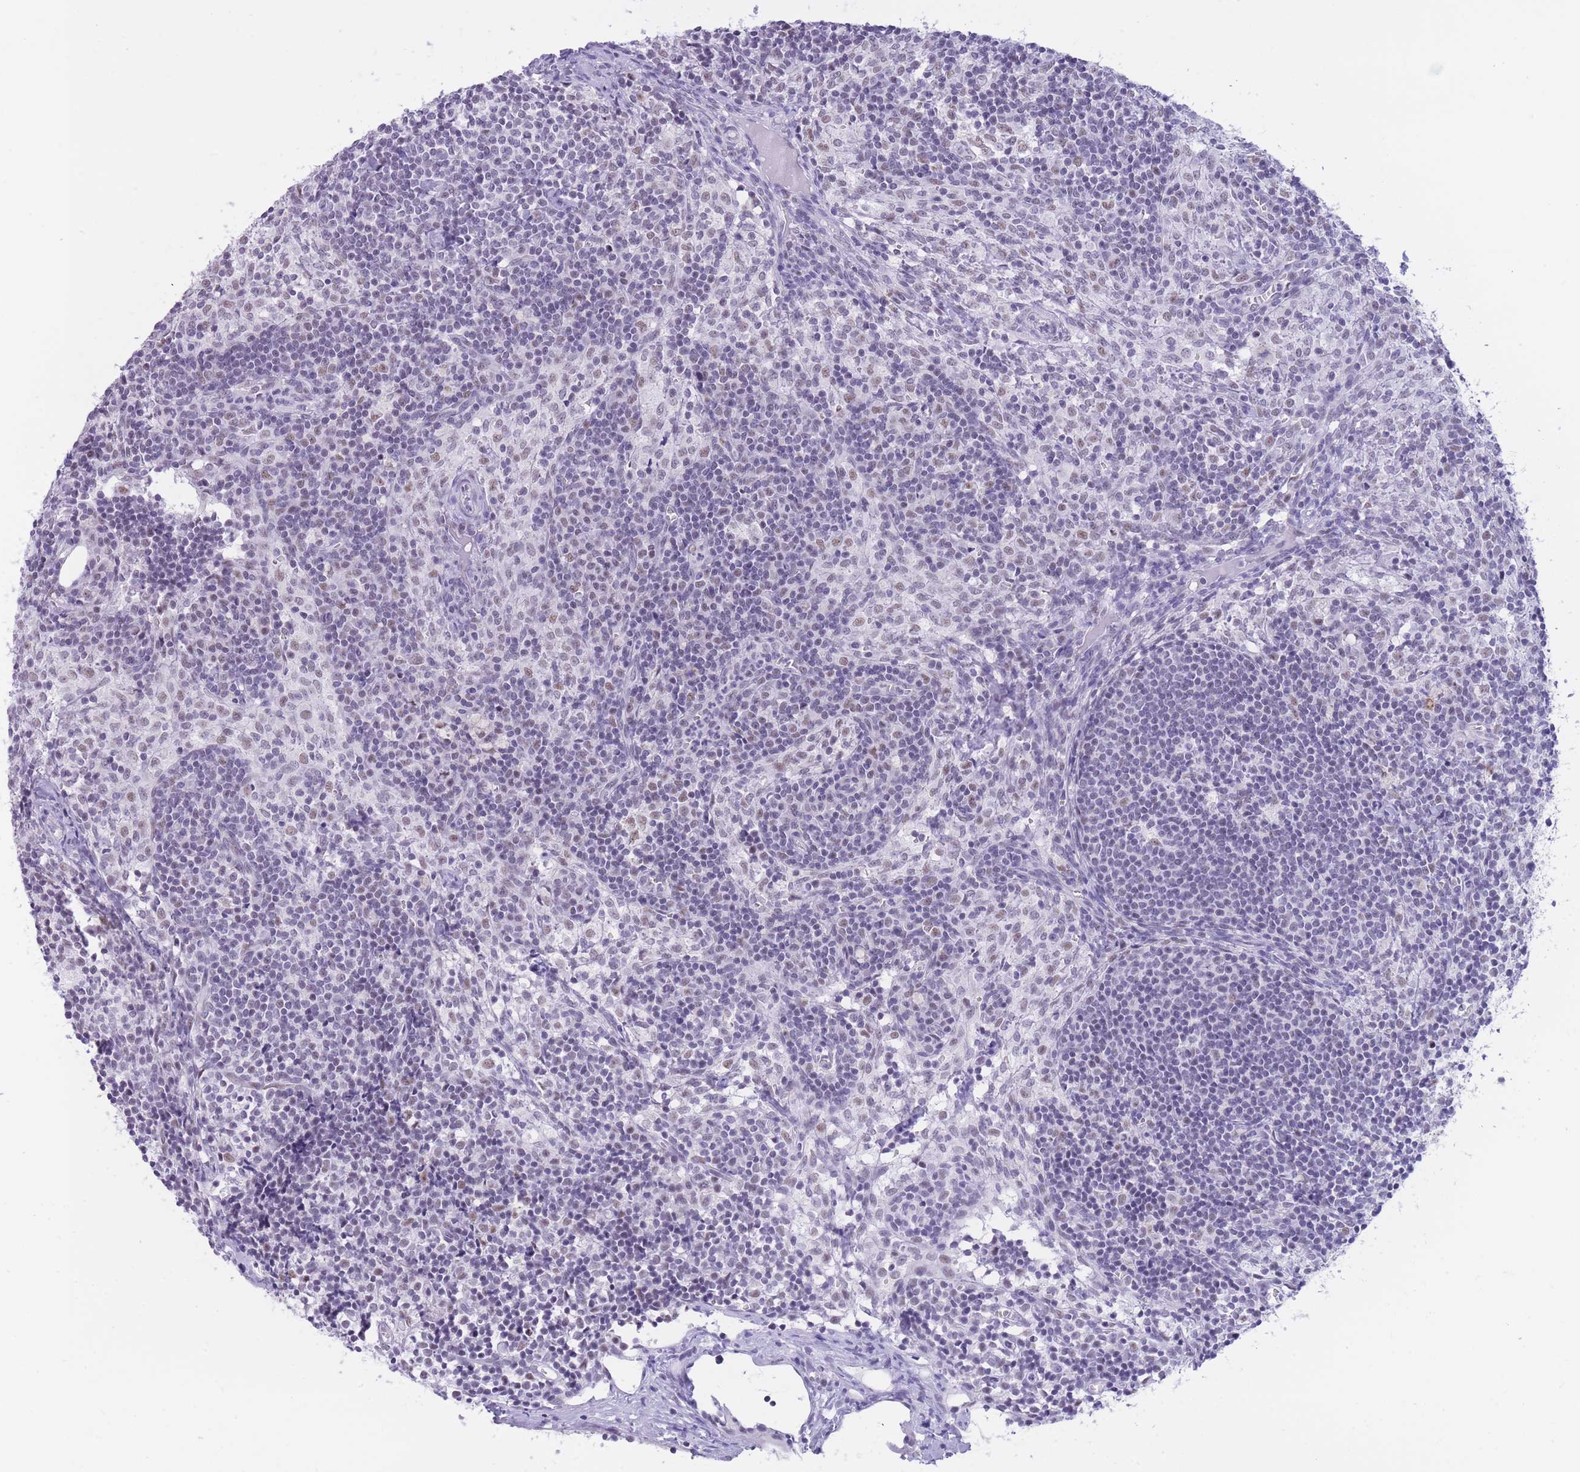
{"staining": {"intensity": "moderate", "quantity": "<25%", "location": "nuclear"}, "tissue": "lymph node", "cell_type": "Germinal center cells", "image_type": "normal", "snomed": [{"axis": "morphology", "description": "Normal tissue, NOS"}, {"axis": "topography", "description": "Lymph node"}], "caption": "Lymph node stained with DAB IHC shows low levels of moderate nuclear expression in approximately <25% of germinal center cells.", "gene": "CYP2B6", "patient": {"sex": "female", "age": 30}}